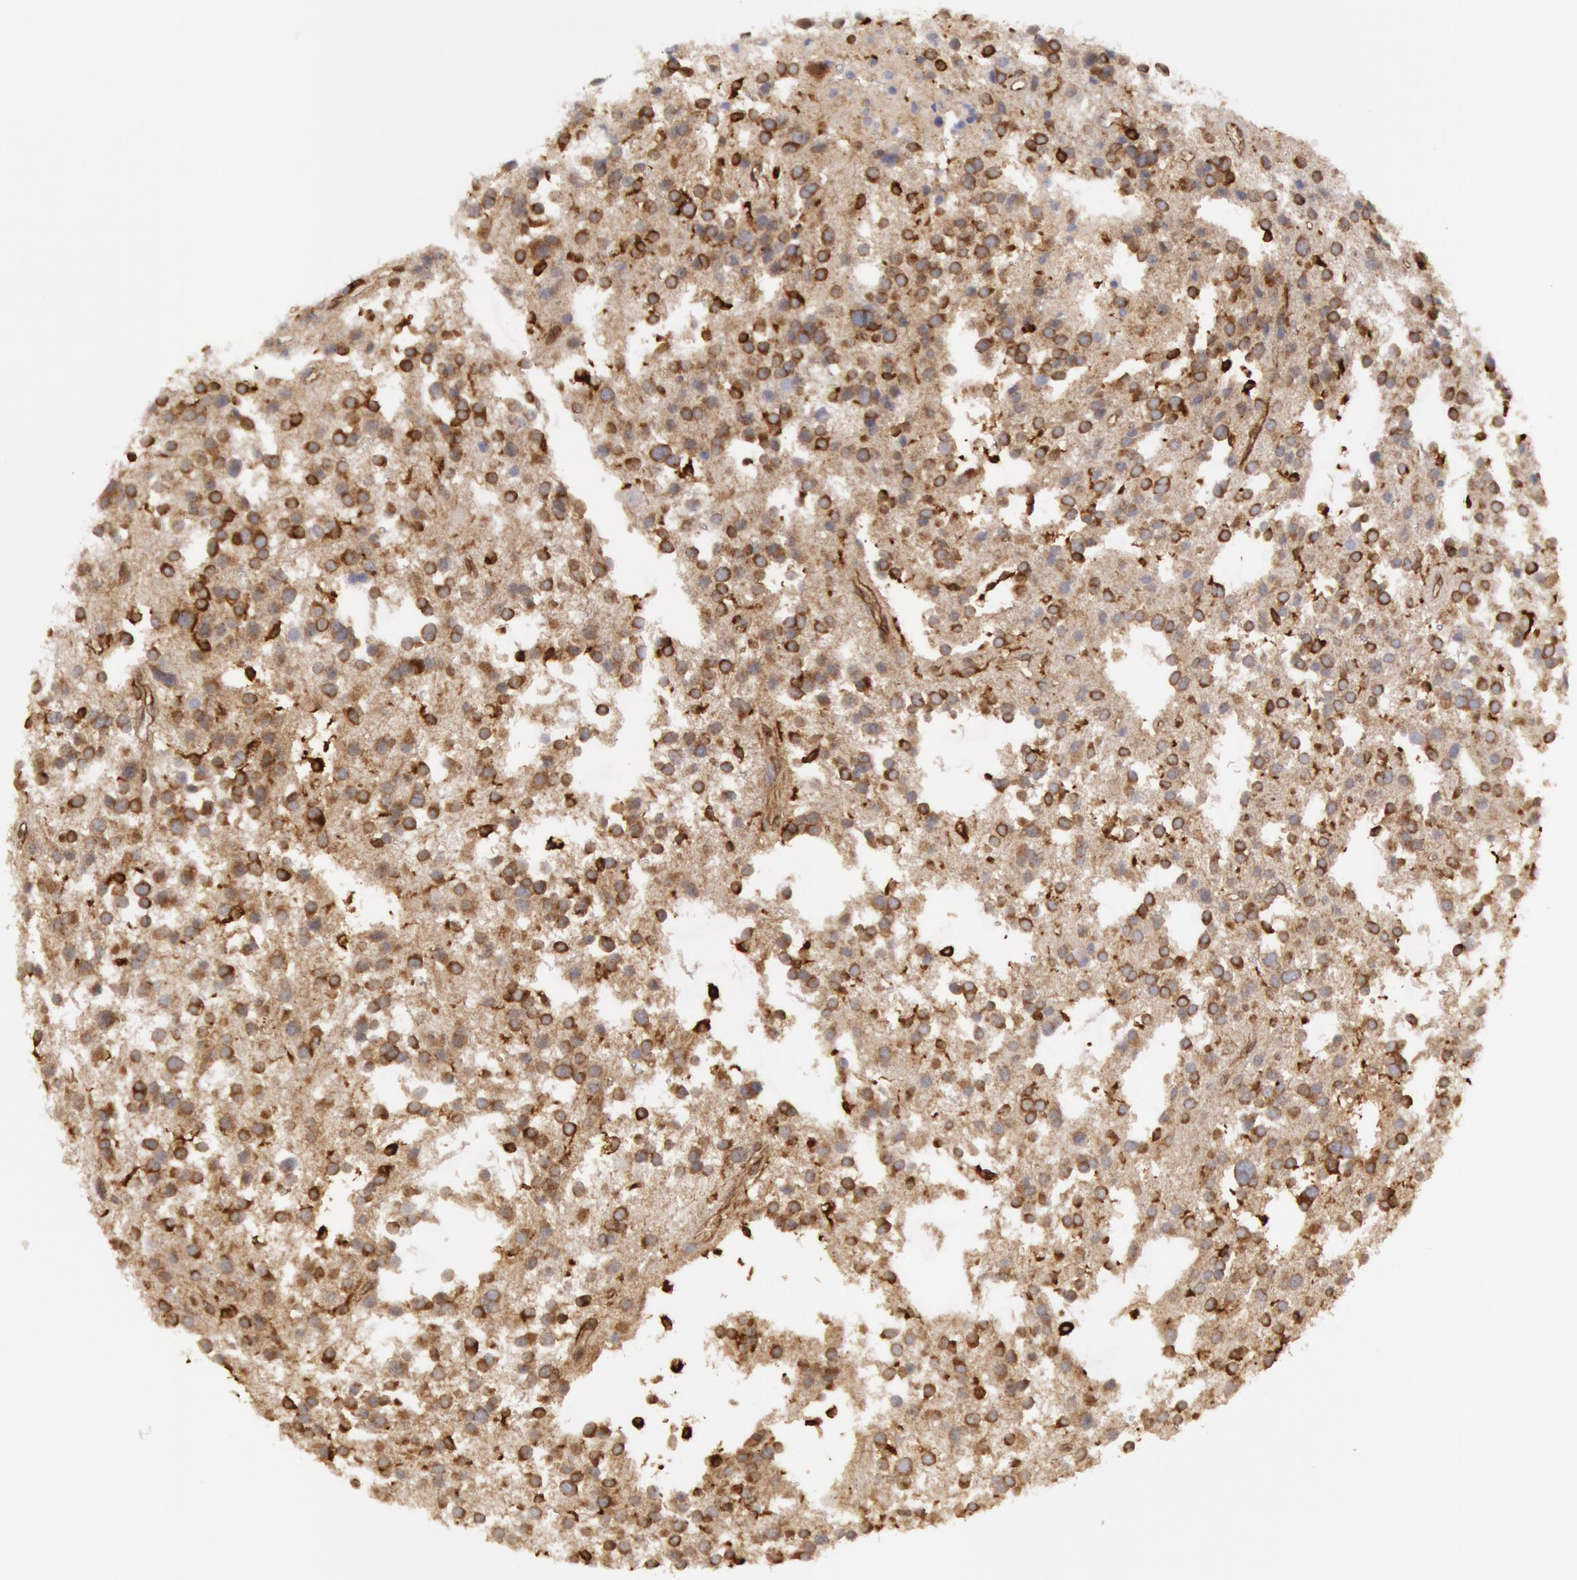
{"staining": {"intensity": "moderate", "quantity": ">75%", "location": "cytoplasmic/membranous"}, "tissue": "glioma", "cell_type": "Tumor cells", "image_type": "cancer", "snomed": [{"axis": "morphology", "description": "Glioma, malignant, Low grade"}, {"axis": "topography", "description": "Brain"}], "caption": "Human glioma stained with a protein marker displays moderate staining in tumor cells.", "gene": "IKBKB", "patient": {"sex": "female", "age": 36}}